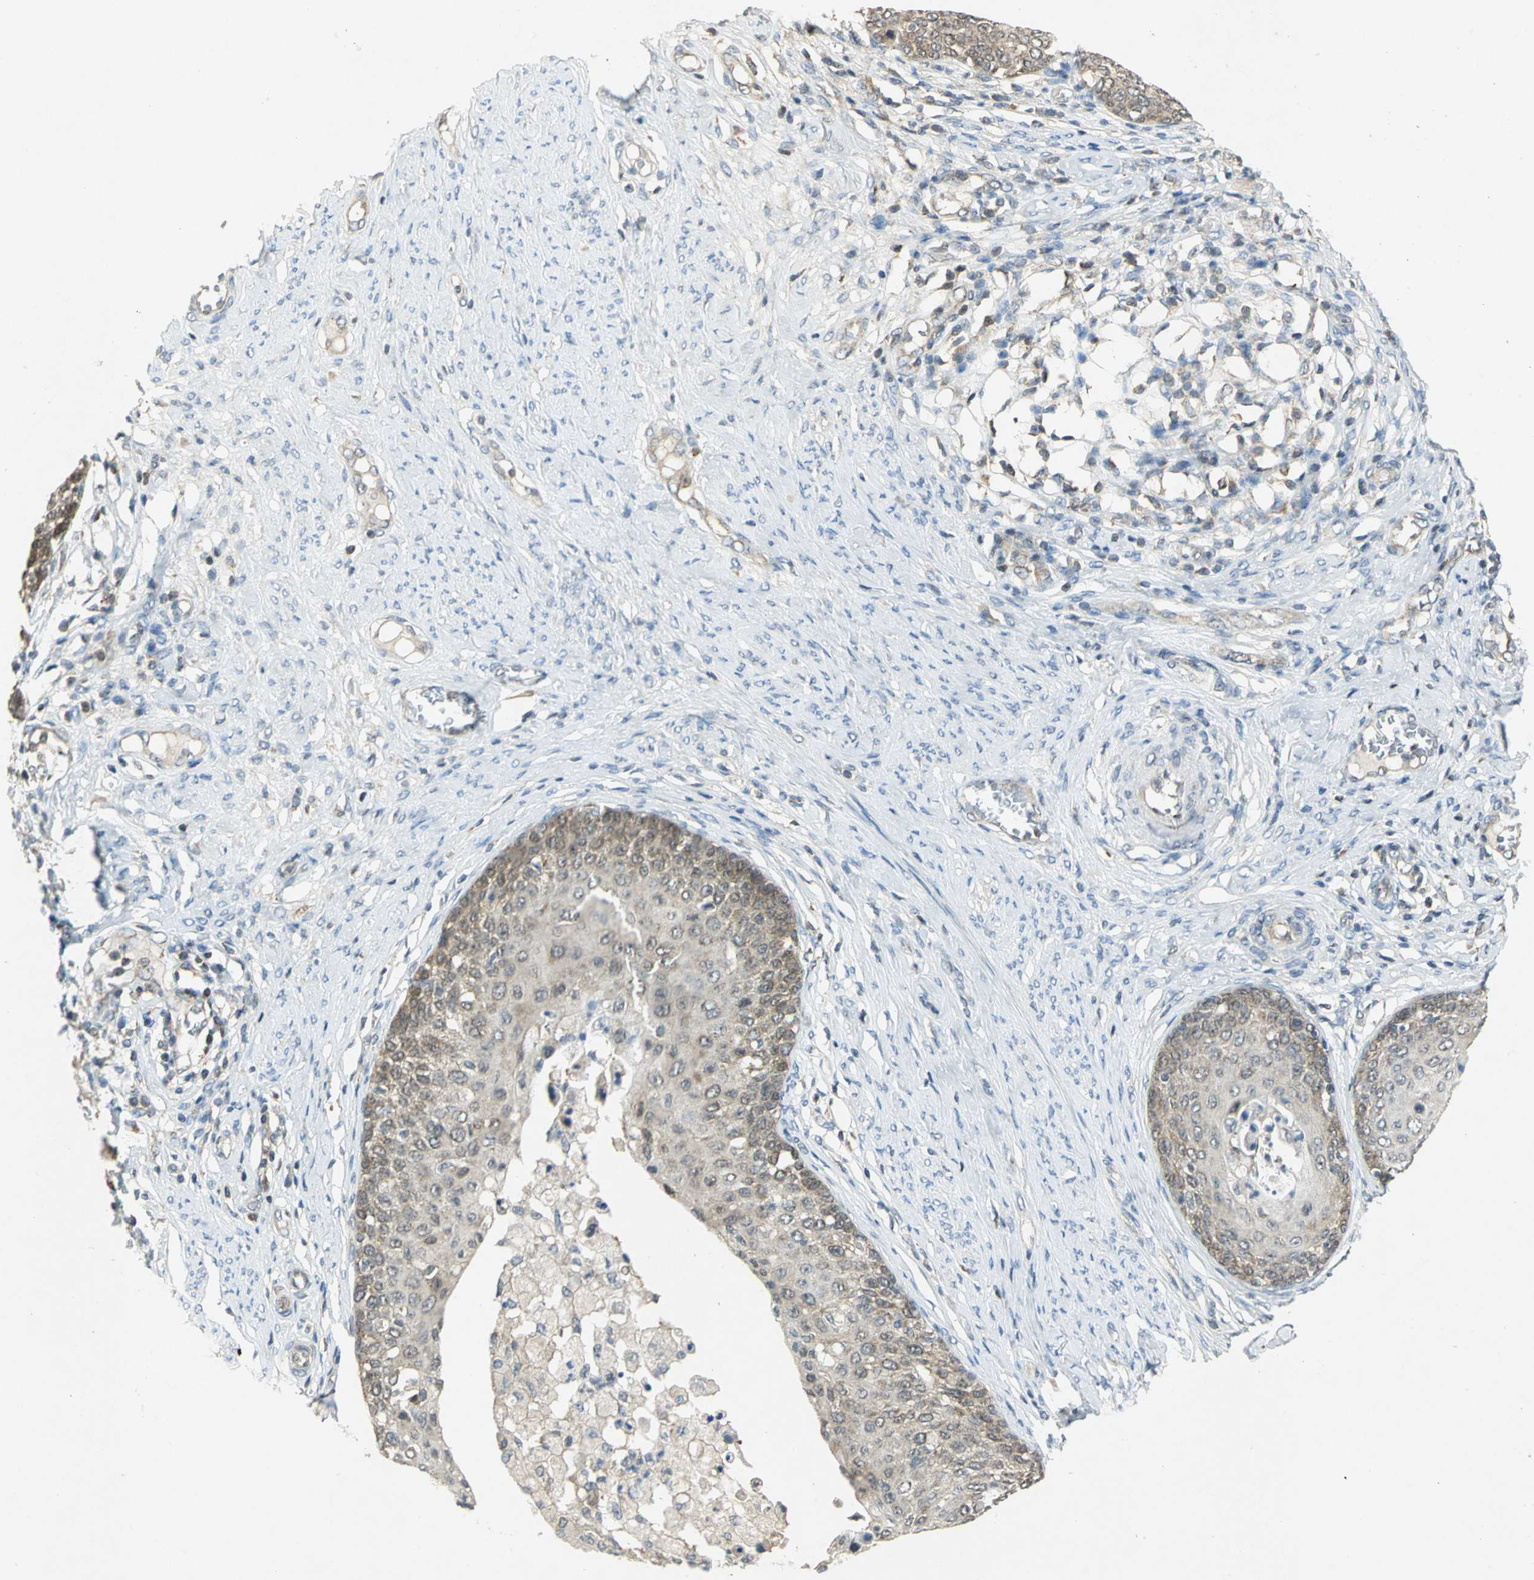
{"staining": {"intensity": "weak", "quantity": ">75%", "location": "cytoplasmic/membranous"}, "tissue": "cervical cancer", "cell_type": "Tumor cells", "image_type": "cancer", "snomed": [{"axis": "morphology", "description": "Squamous cell carcinoma, NOS"}, {"axis": "morphology", "description": "Adenocarcinoma, NOS"}, {"axis": "topography", "description": "Cervix"}], "caption": "DAB (3,3'-diaminobenzidine) immunohistochemical staining of human adenocarcinoma (cervical) reveals weak cytoplasmic/membranous protein positivity in approximately >75% of tumor cells.", "gene": "PPIA", "patient": {"sex": "female", "age": 52}}